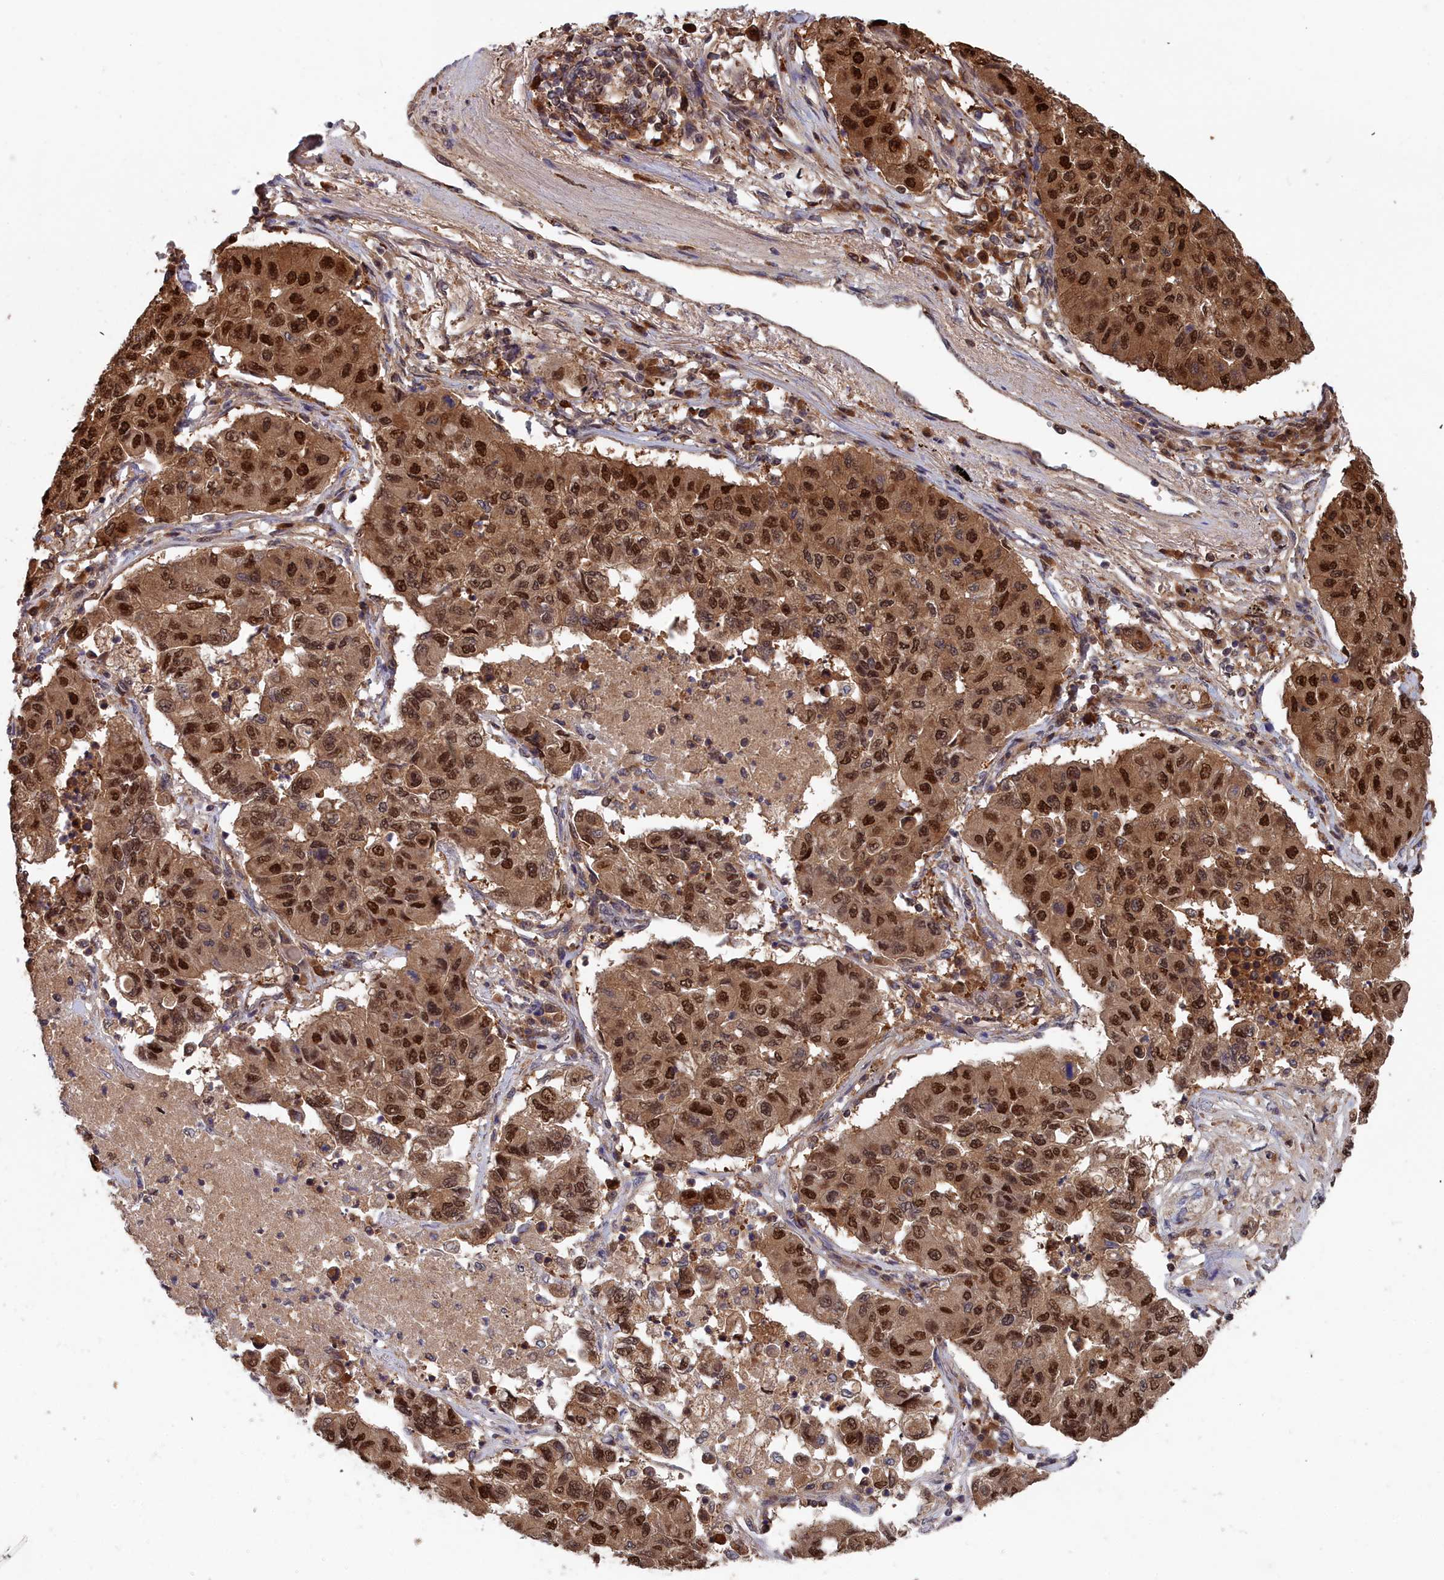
{"staining": {"intensity": "moderate", "quantity": ">75%", "location": "cytoplasmic/membranous,nuclear"}, "tissue": "lung cancer", "cell_type": "Tumor cells", "image_type": "cancer", "snomed": [{"axis": "morphology", "description": "Squamous cell carcinoma, NOS"}, {"axis": "topography", "description": "Lung"}], "caption": "Lung cancer tissue displays moderate cytoplasmic/membranous and nuclear positivity in approximately >75% of tumor cells (DAB IHC with brightfield microscopy, high magnification).", "gene": "GFRA2", "patient": {"sex": "male", "age": 74}}